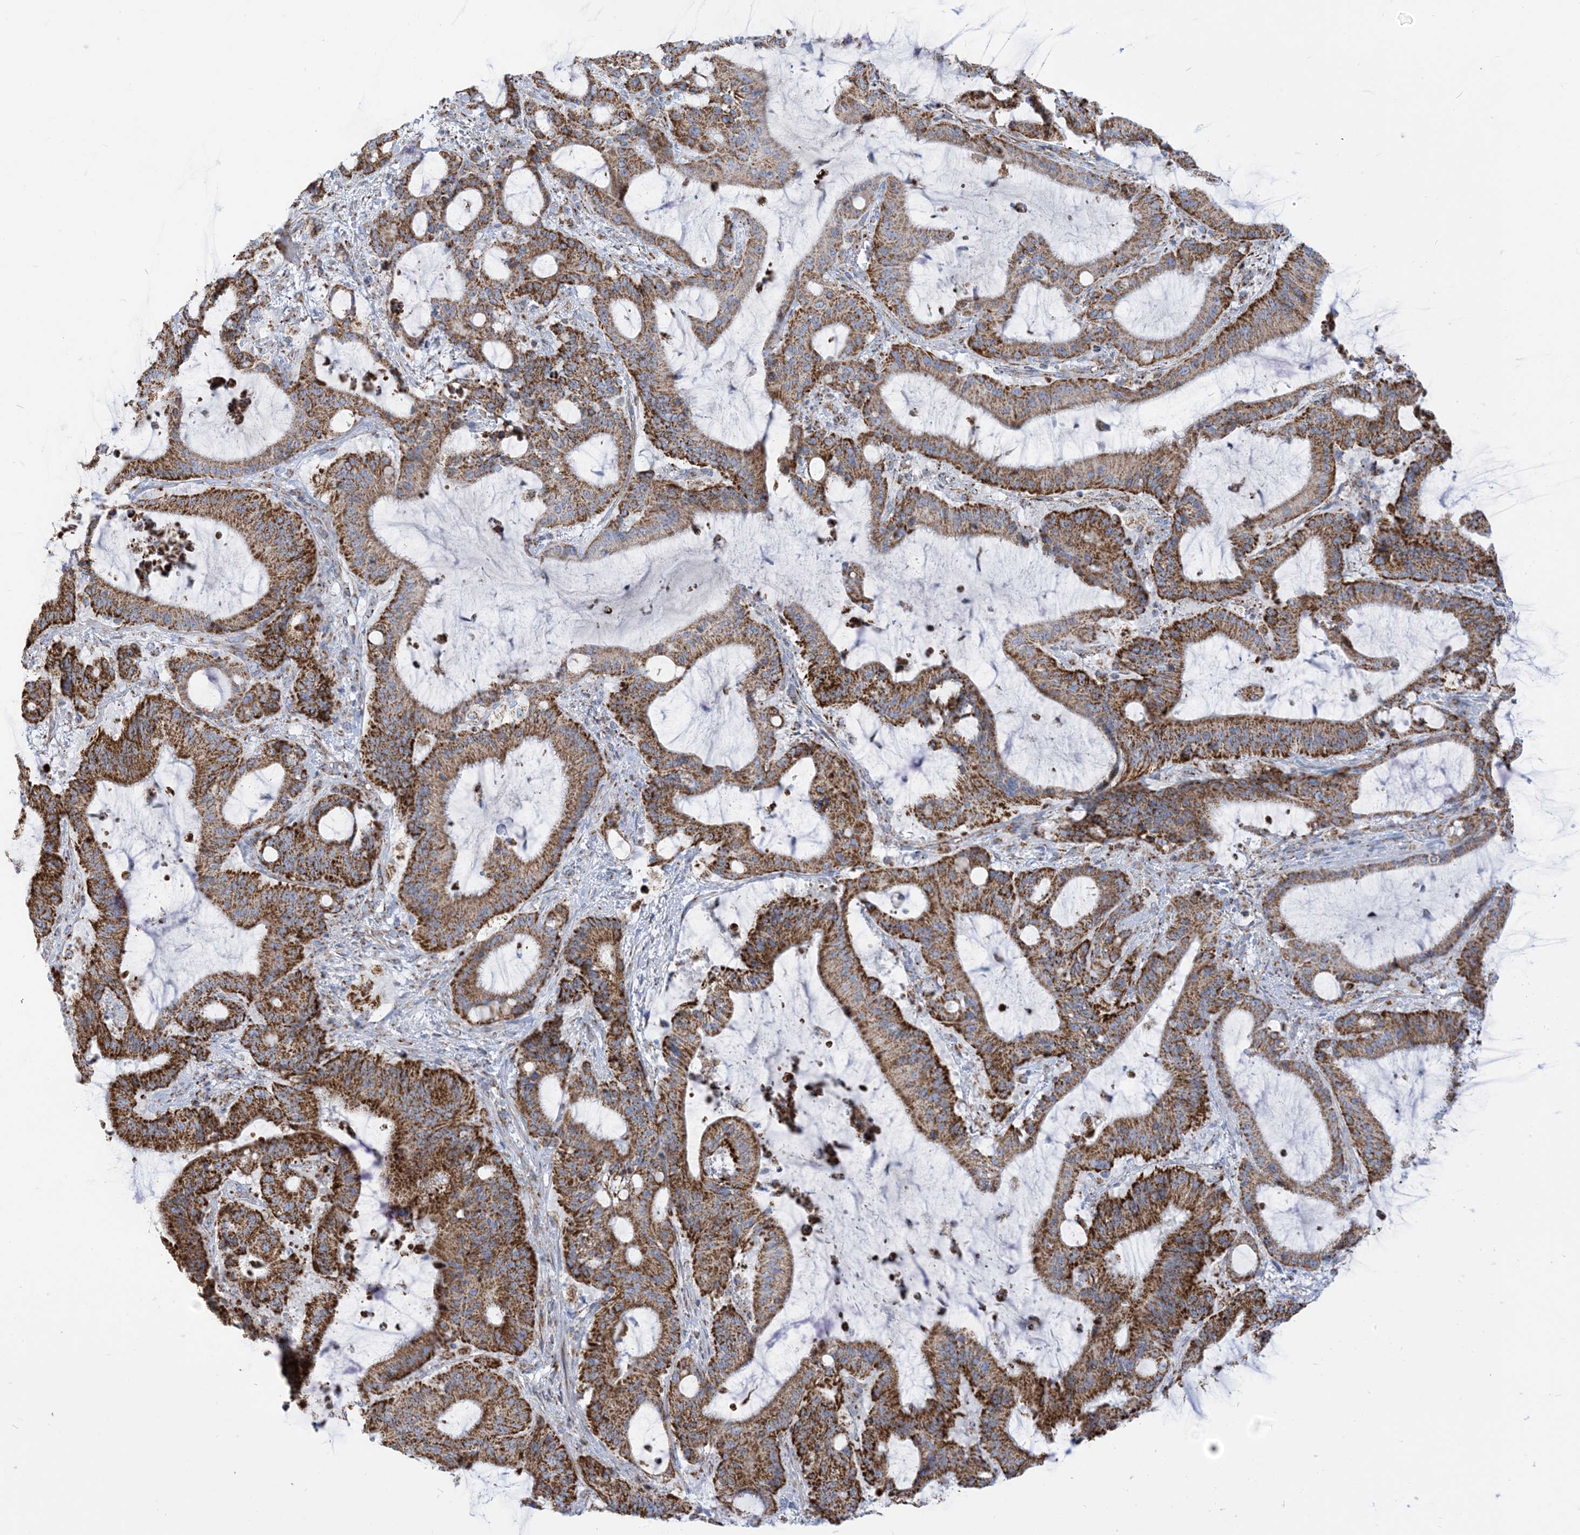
{"staining": {"intensity": "strong", "quantity": ">75%", "location": "cytoplasmic/membranous"}, "tissue": "liver cancer", "cell_type": "Tumor cells", "image_type": "cancer", "snomed": [{"axis": "morphology", "description": "Normal tissue, NOS"}, {"axis": "morphology", "description": "Cholangiocarcinoma"}, {"axis": "topography", "description": "Liver"}, {"axis": "topography", "description": "Peripheral nerve tissue"}], "caption": "Protein positivity by immunohistochemistry shows strong cytoplasmic/membranous positivity in approximately >75% of tumor cells in liver cancer.", "gene": "SAMM50", "patient": {"sex": "female", "age": 73}}